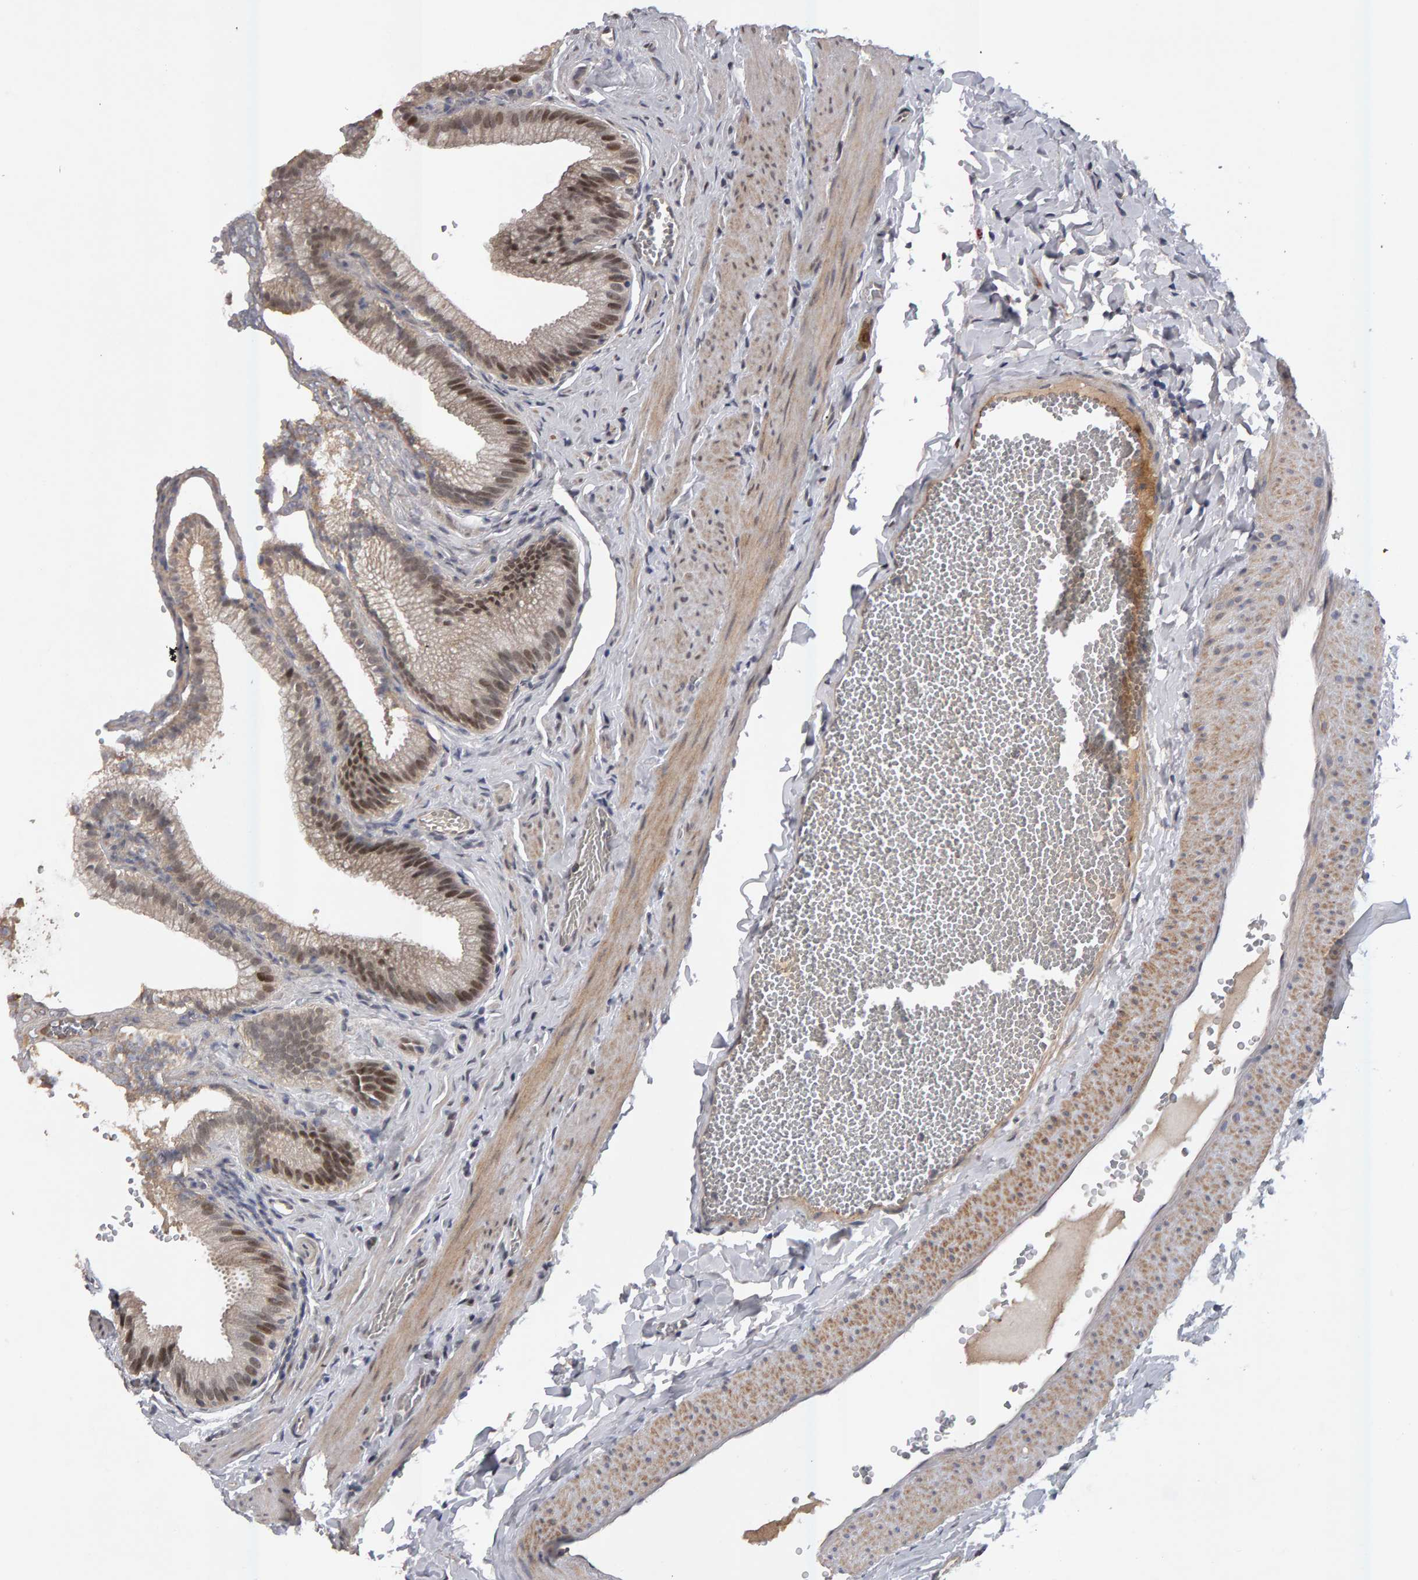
{"staining": {"intensity": "weak", "quantity": ">75%", "location": "nuclear"}, "tissue": "gallbladder", "cell_type": "Glandular cells", "image_type": "normal", "snomed": [{"axis": "morphology", "description": "Normal tissue, NOS"}, {"axis": "topography", "description": "Gallbladder"}], "caption": "Immunohistochemical staining of normal gallbladder exhibits >75% levels of weak nuclear protein expression in about >75% of glandular cells. The protein is shown in brown color, while the nuclei are stained blue.", "gene": "IPO8", "patient": {"sex": "male", "age": 38}}